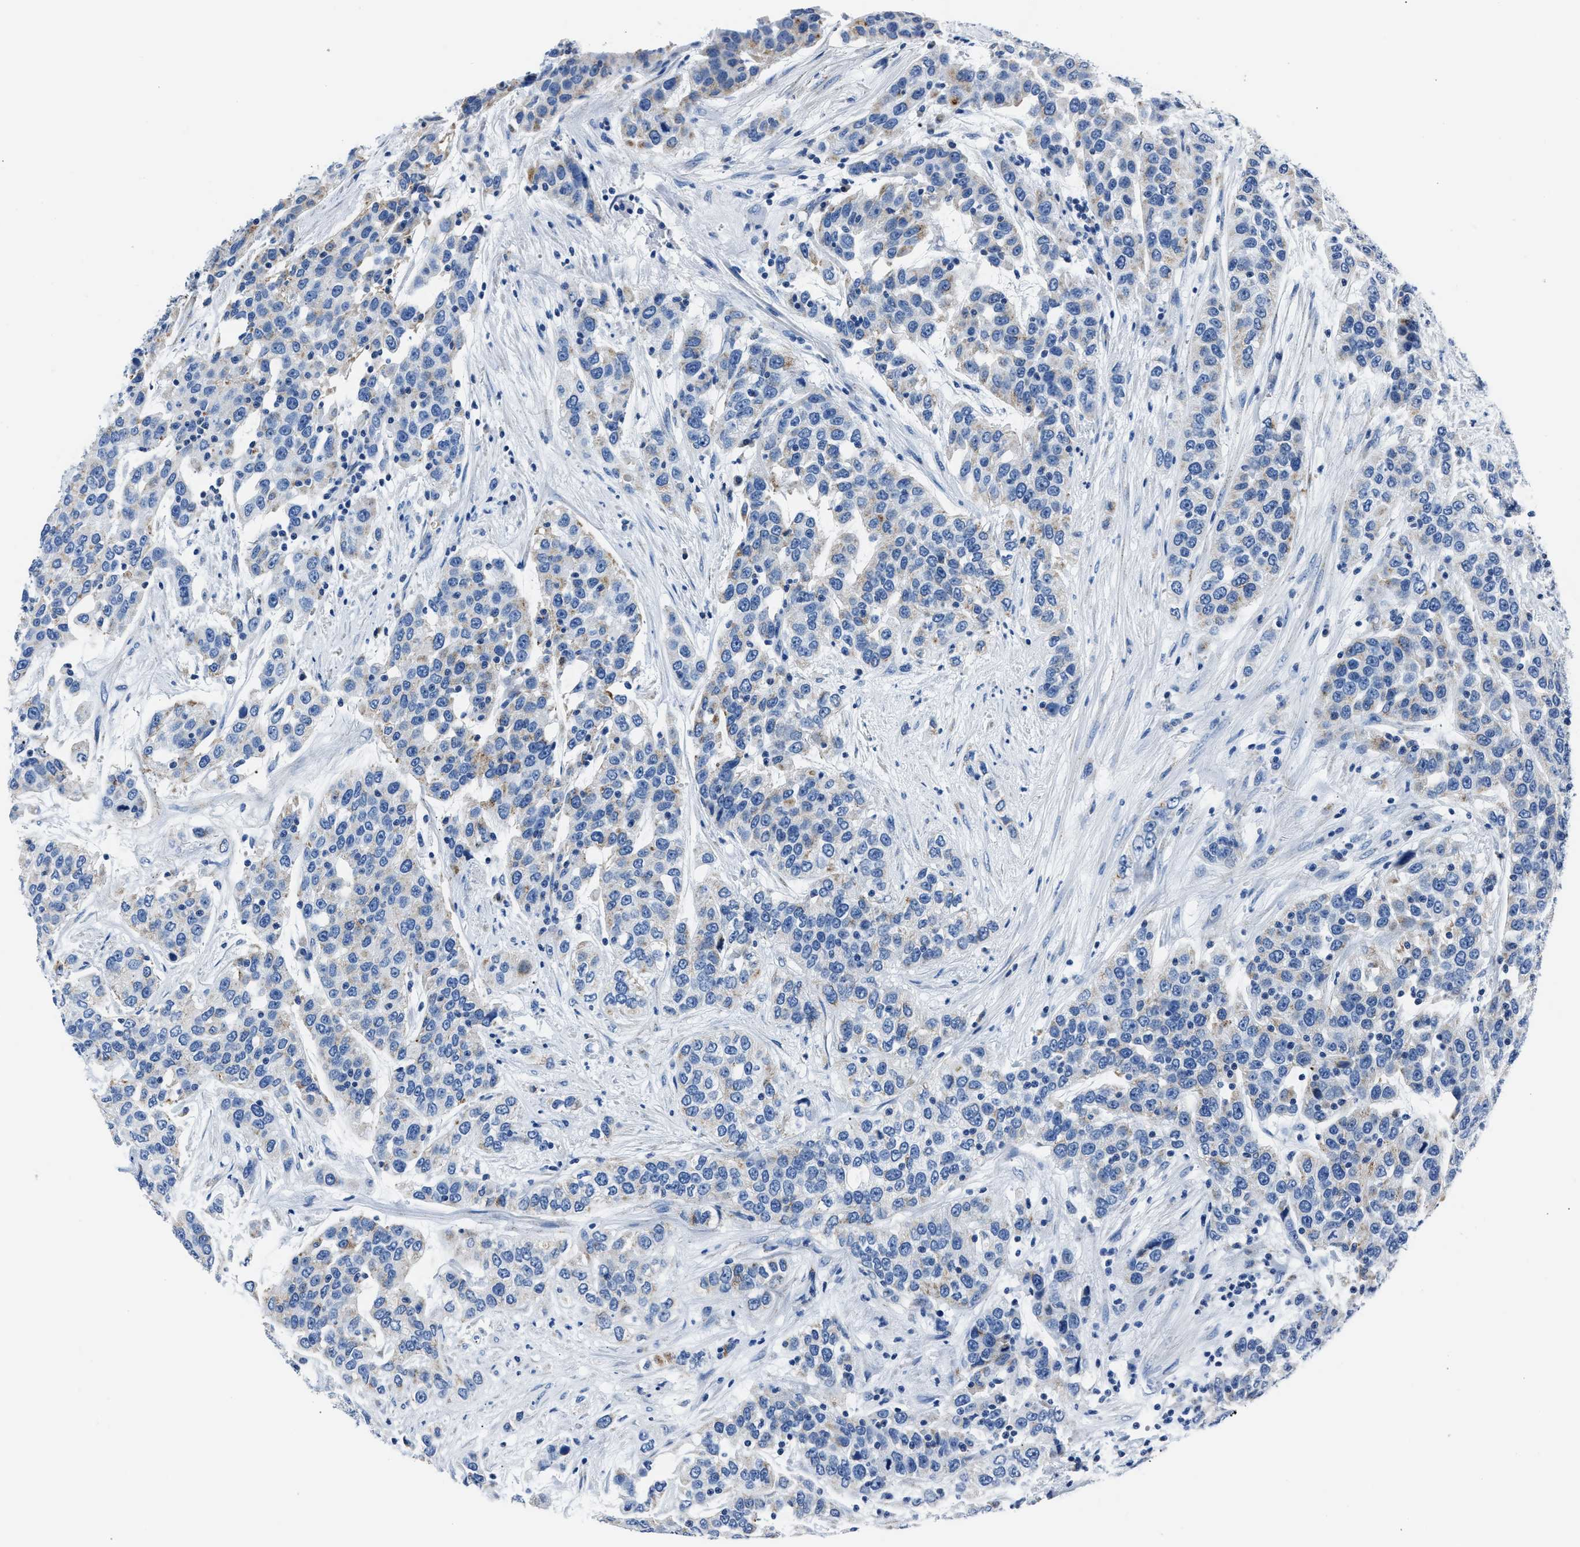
{"staining": {"intensity": "weak", "quantity": "<25%", "location": "cytoplasmic/membranous"}, "tissue": "urothelial cancer", "cell_type": "Tumor cells", "image_type": "cancer", "snomed": [{"axis": "morphology", "description": "Urothelial carcinoma, High grade"}, {"axis": "topography", "description": "Urinary bladder"}], "caption": "Human urothelial cancer stained for a protein using immunohistochemistry exhibits no staining in tumor cells.", "gene": "AMACR", "patient": {"sex": "female", "age": 80}}